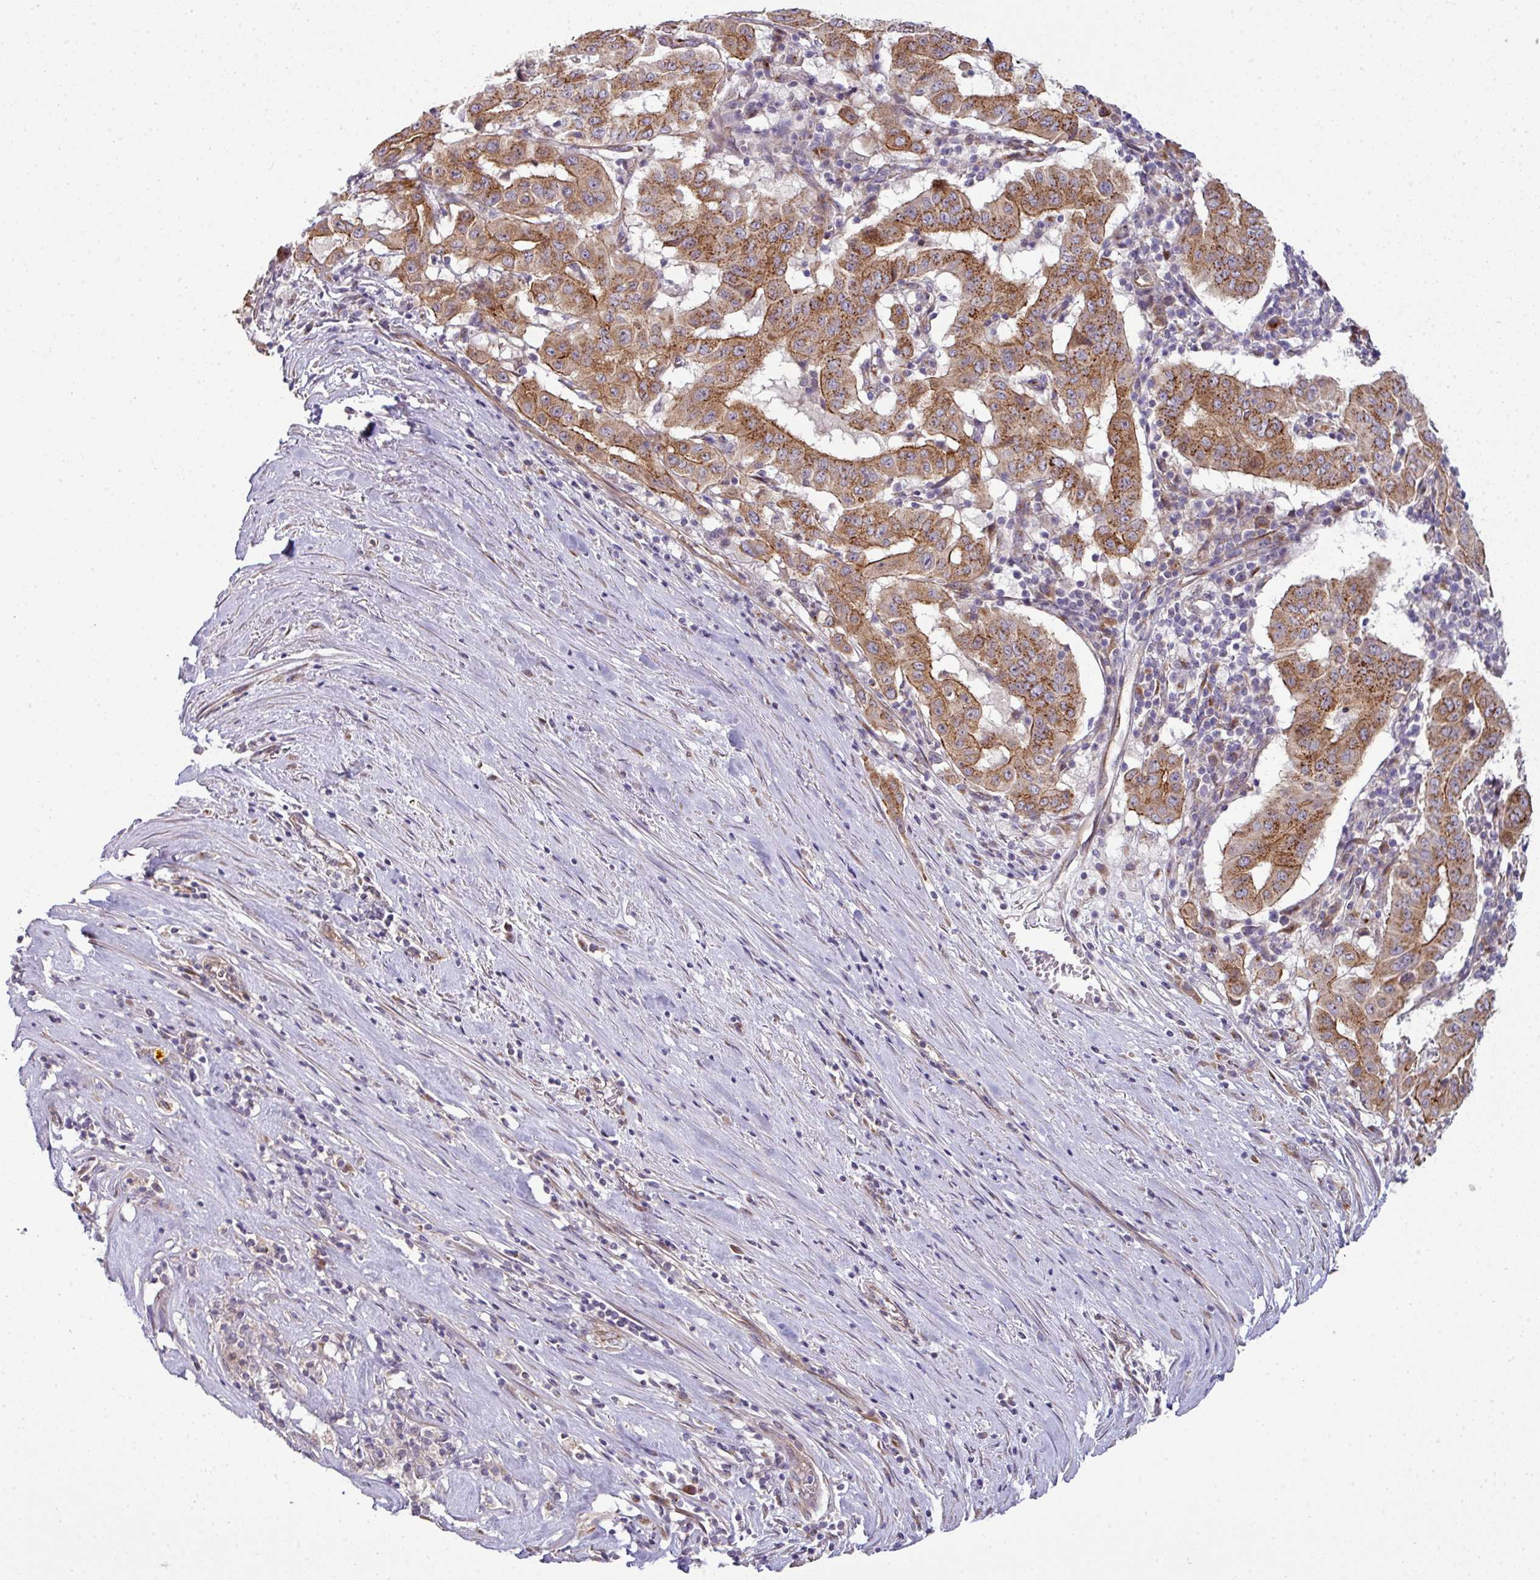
{"staining": {"intensity": "strong", "quantity": ">75%", "location": "cytoplasmic/membranous"}, "tissue": "pancreatic cancer", "cell_type": "Tumor cells", "image_type": "cancer", "snomed": [{"axis": "morphology", "description": "Adenocarcinoma, NOS"}, {"axis": "topography", "description": "Pancreas"}], "caption": "Adenocarcinoma (pancreatic) tissue shows strong cytoplasmic/membranous expression in approximately >75% of tumor cells, visualized by immunohistochemistry. (DAB IHC, brown staining for protein, blue staining for nuclei).", "gene": "TIMMDC1", "patient": {"sex": "male", "age": 63}}